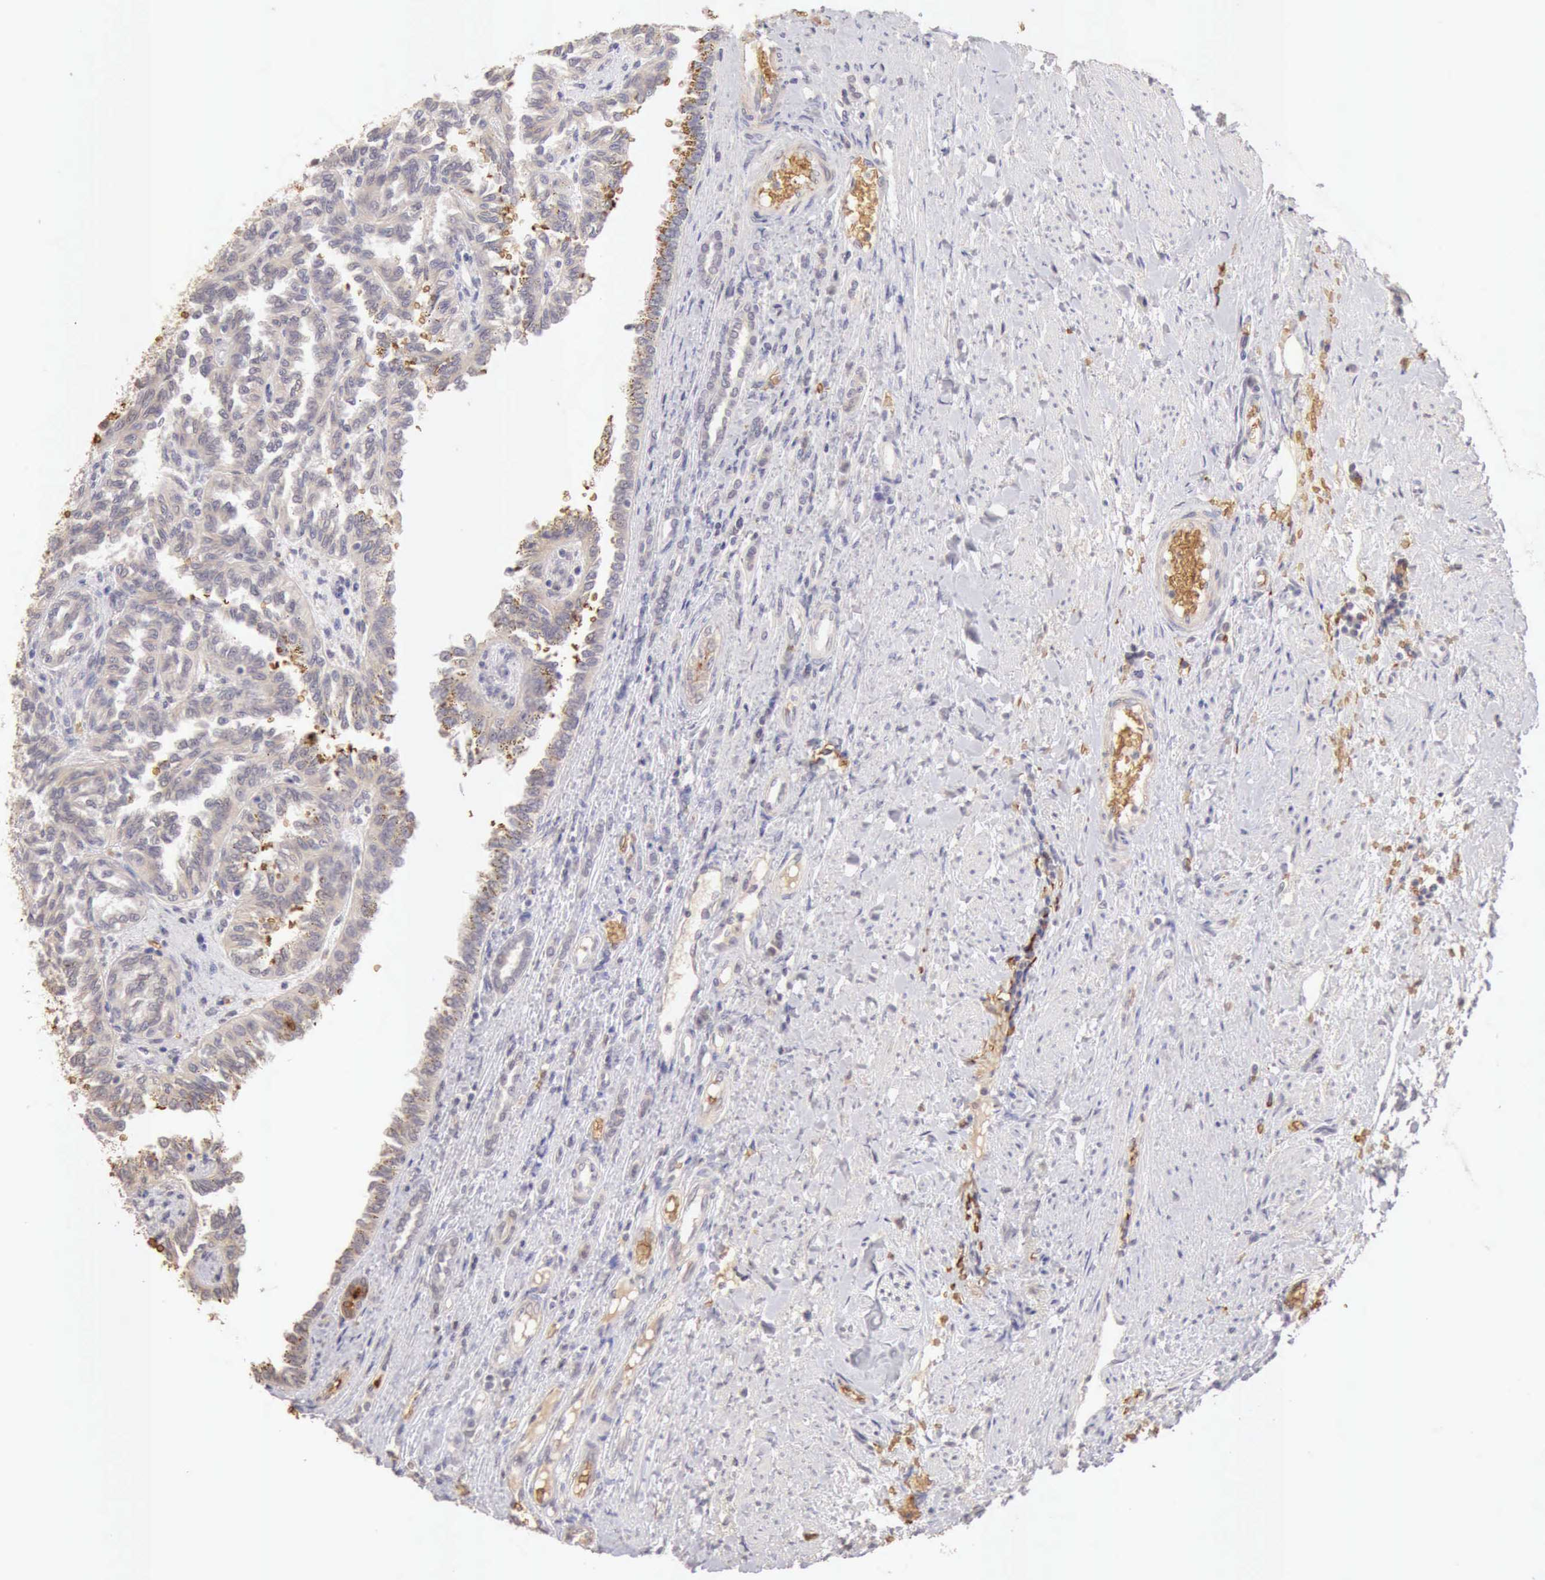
{"staining": {"intensity": "negative", "quantity": "none", "location": "none"}, "tissue": "renal cancer", "cell_type": "Tumor cells", "image_type": "cancer", "snomed": [{"axis": "morphology", "description": "Inflammation, NOS"}, {"axis": "morphology", "description": "Adenocarcinoma, NOS"}, {"axis": "topography", "description": "Kidney"}], "caption": "Immunohistochemical staining of human renal cancer exhibits no significant staining in tumor cells.", "gene": "CFI", "patient": {"sex": "male", "age": 68}}